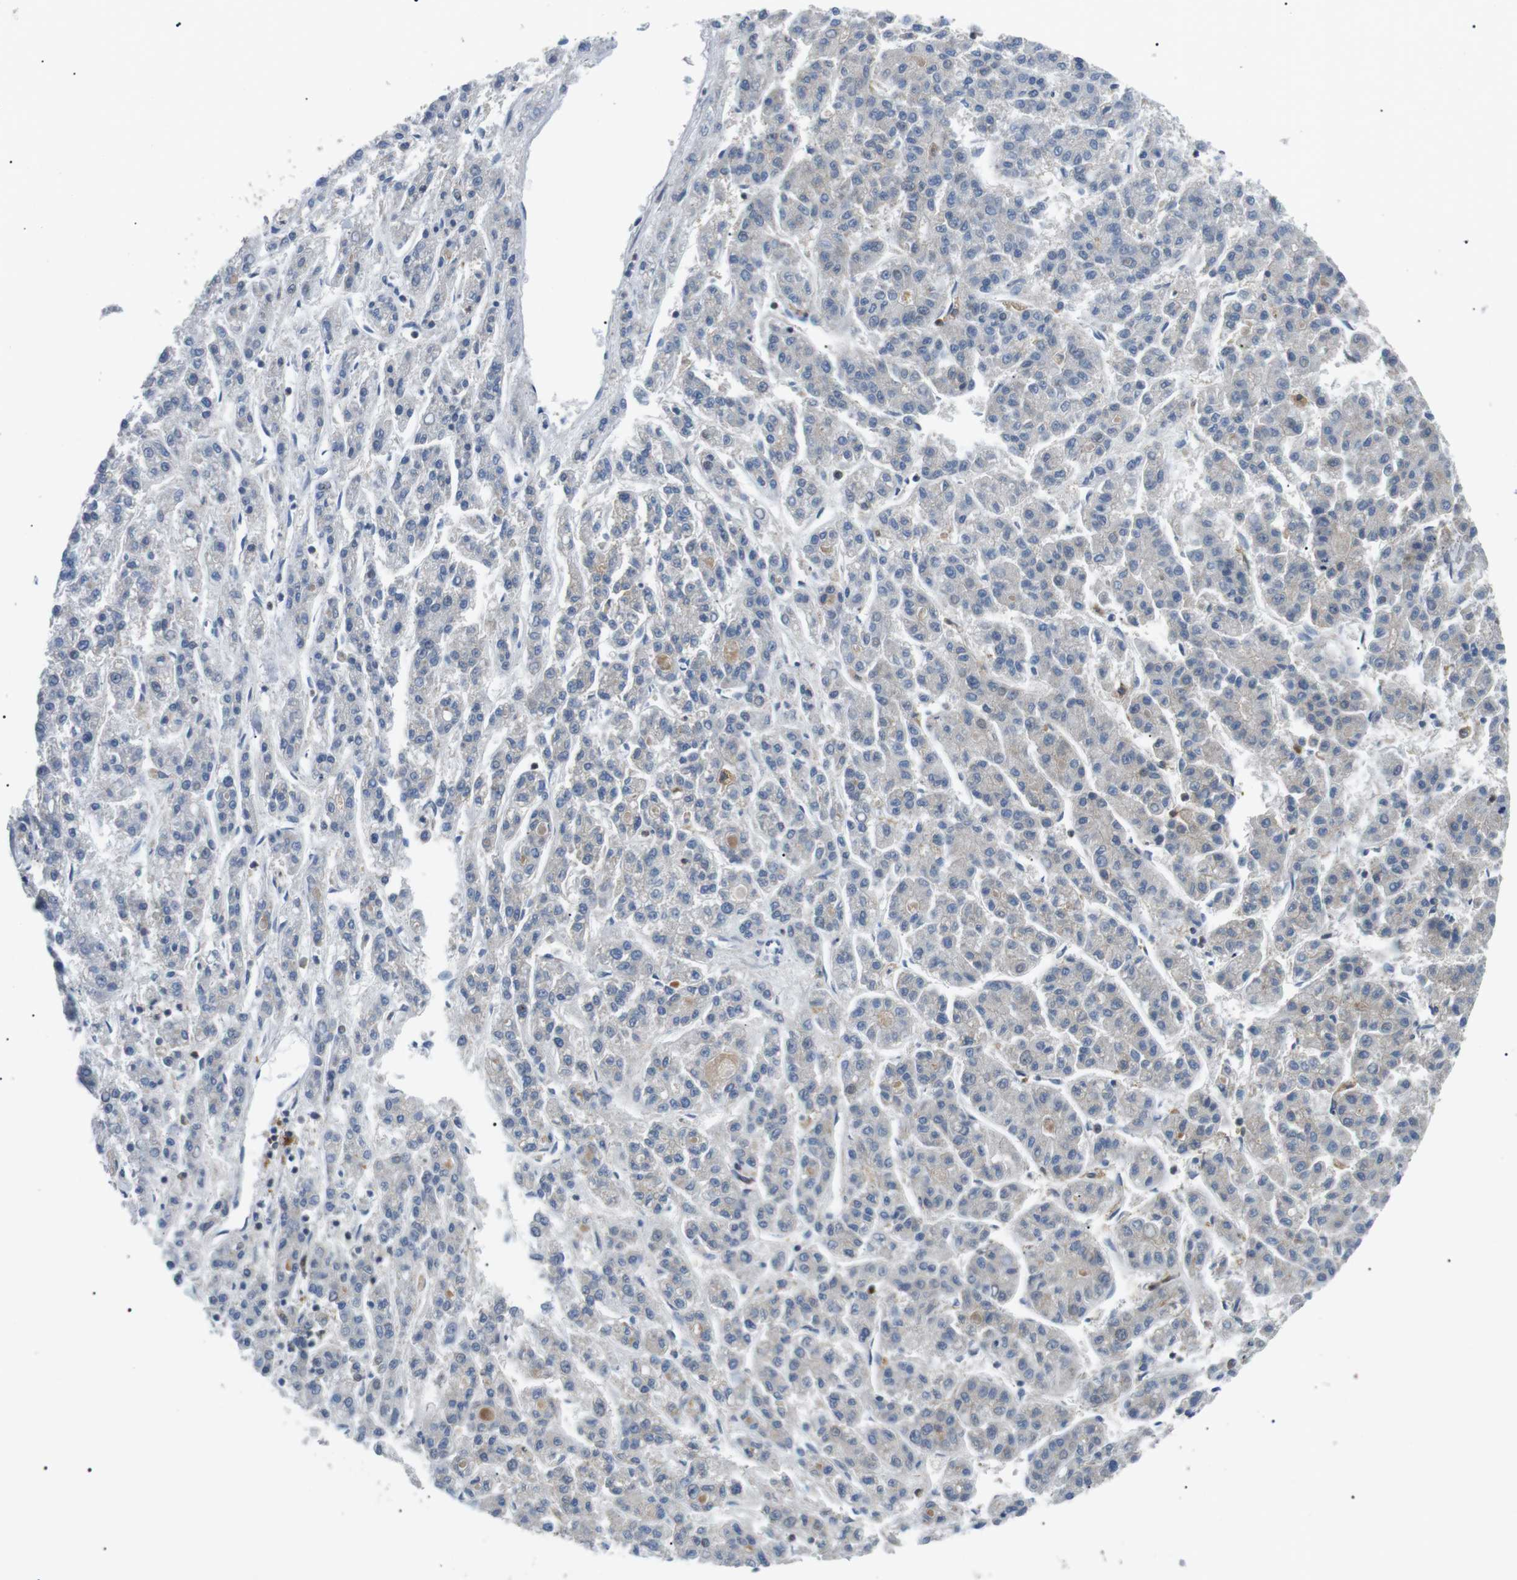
{"staining": {"intensity": "negative", "quantity": "none", "location": "none"}, "tissue": "liver cancer", "cell_type": "Tumor cells", "image_type": "cancer", "snomed": [{"axis": "morphology", "description": "Carcinoma, Hepatocellular, NOS"}, {"axis": "topography", "description": "Liver"}], "caption": "Protein analysis of liver cancer shows no significant staining in tumor cells. Brightfield microscopy of immunohistochemistry stained with DAB (3,3'-diaminobenzidine) (brown) and hematoxylin (blue), captured at high magnification.", "gene": "RAB9A", "patient": {"sex": "male", "age": 70}}